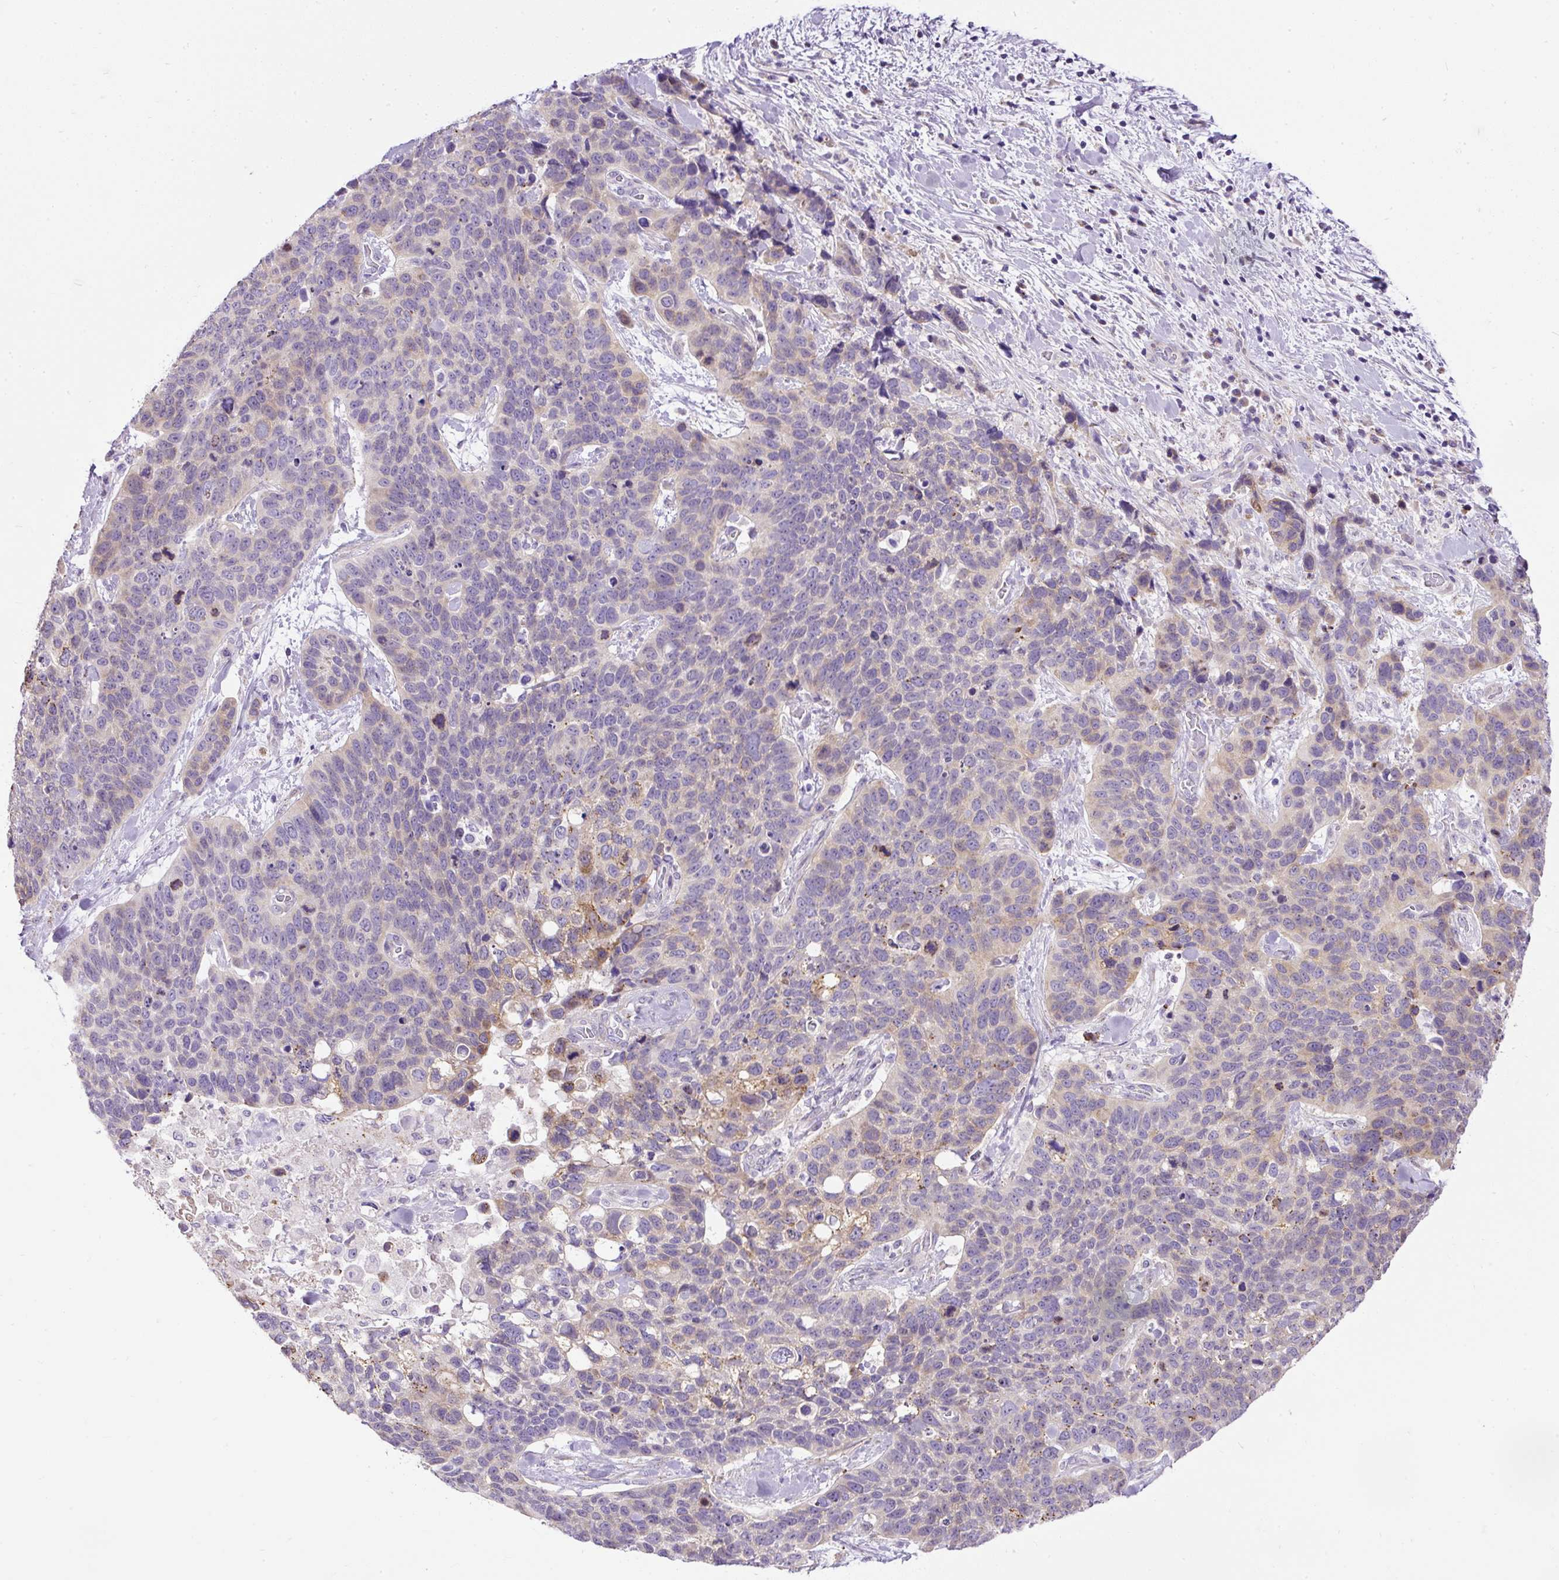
{"staining": {"intensity": "weak", "quantity": "<25%", "location": "cytoplasmic/membranous"}, "tissue": "lung cancer", "cell_type": "Tumor cells", "image_type": "cancer", "snomed": [{"axis": "morphology", "description": "Squamous cell carcinoma, NOS"}, {"axis": "topography", "description": "Lung"}], "caption": "This is an immunohistochemistry (IHC) photomicrograph of human lung cancer (squamous cell carcinoma). There is no staining in tumor cells.", "gene": "CFAP47", "patient": {"sex": "male", "age": 62}}